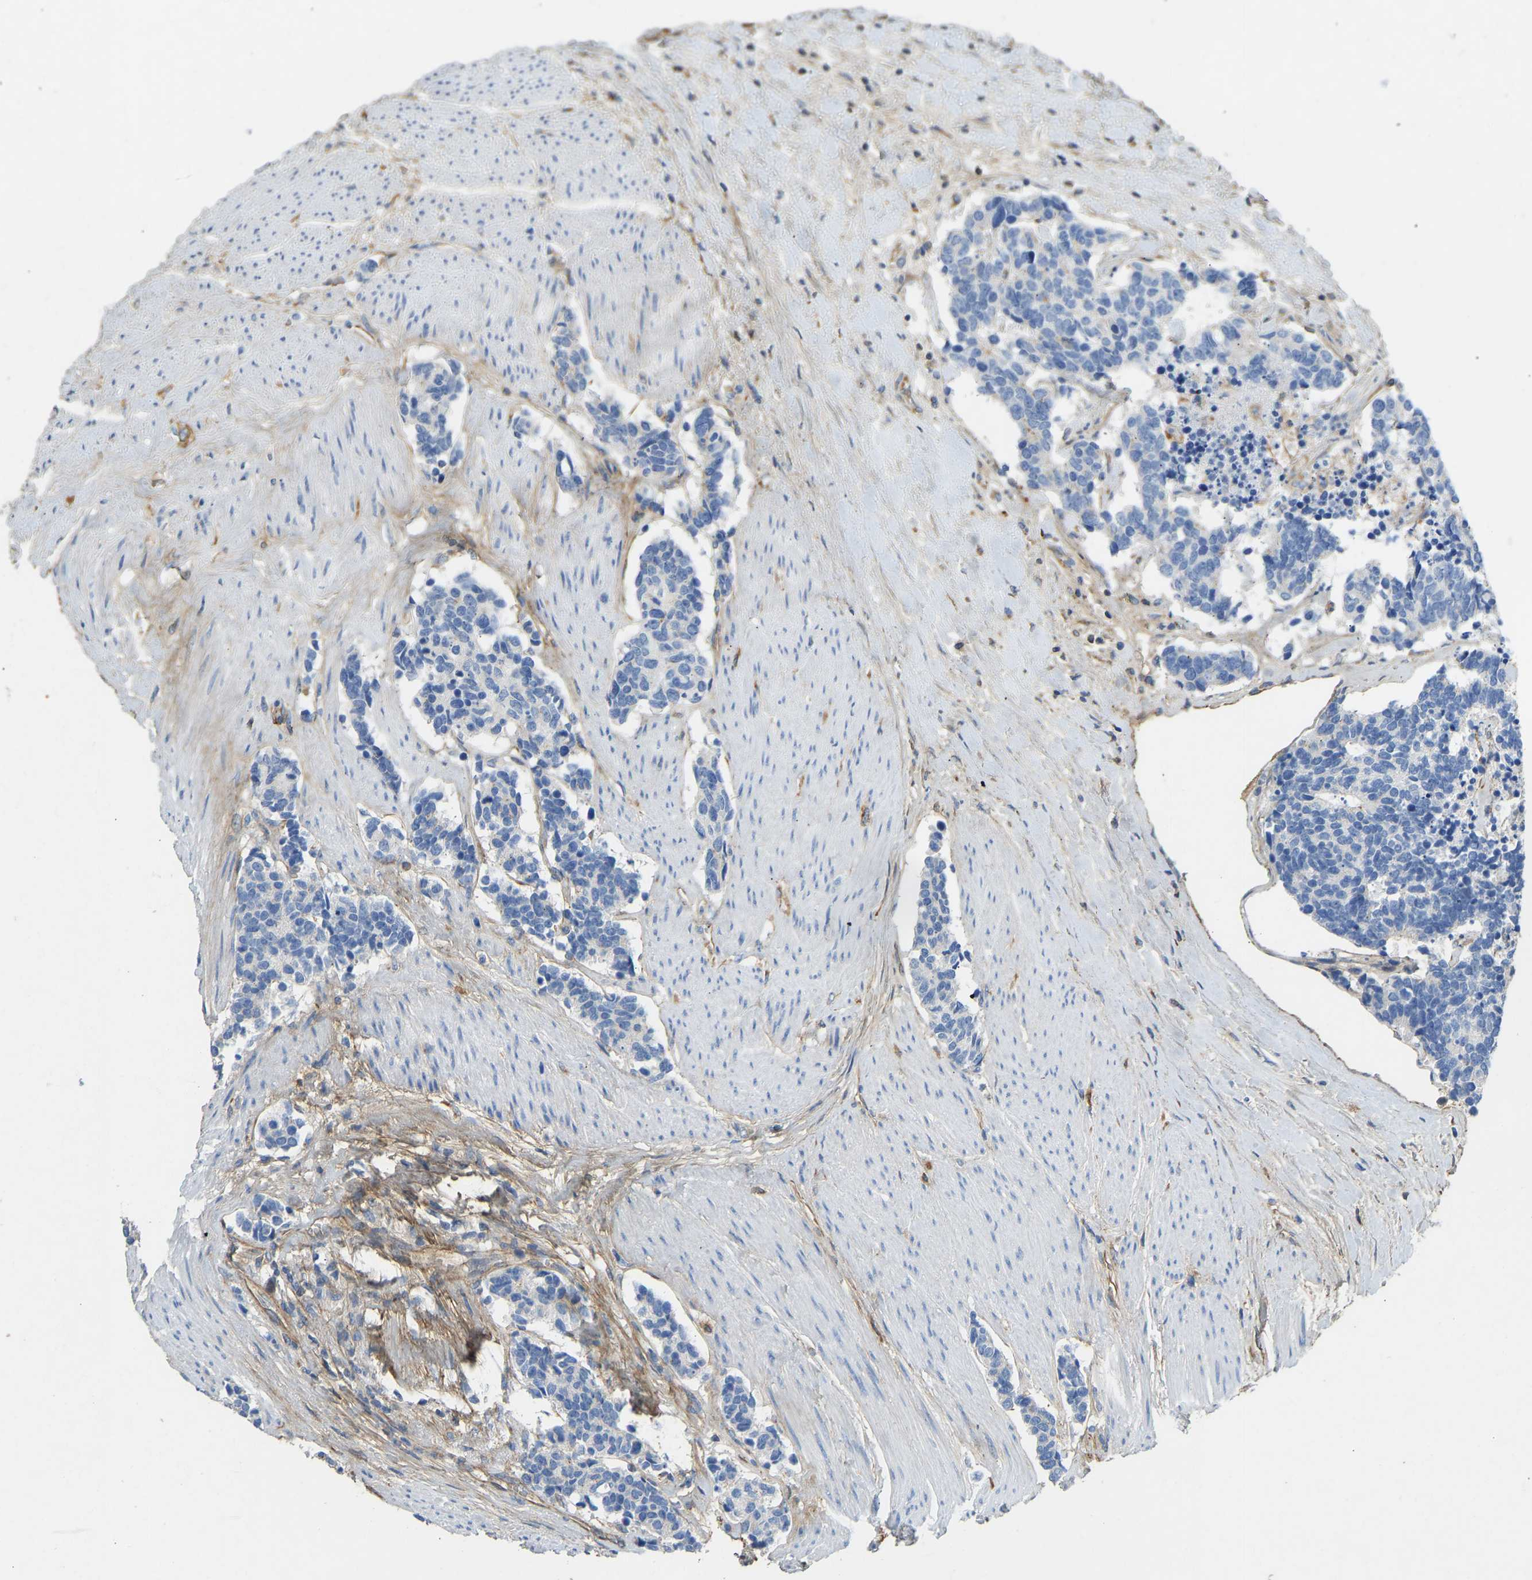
{"staining": {"intensity": "negative", "quantity": "none", "location": "none"}, "tissue": "carcinoid", "cell_type": "Tumor cells", "image_type": "cancer", "snomed": [{"axis": "morphology", "description": "Carcinoma, NOS"}, {"axis": "morphology", "description": "Carcinoid, malignant, NOS"}, {"axis": "topography", "description": "Urinary bladder"}], "caption": "Image shows no protein positivity in tumor cells of carcinoid tissue.", "gene": "TECTA", "patient": {"sex": "male", "age": 57}}